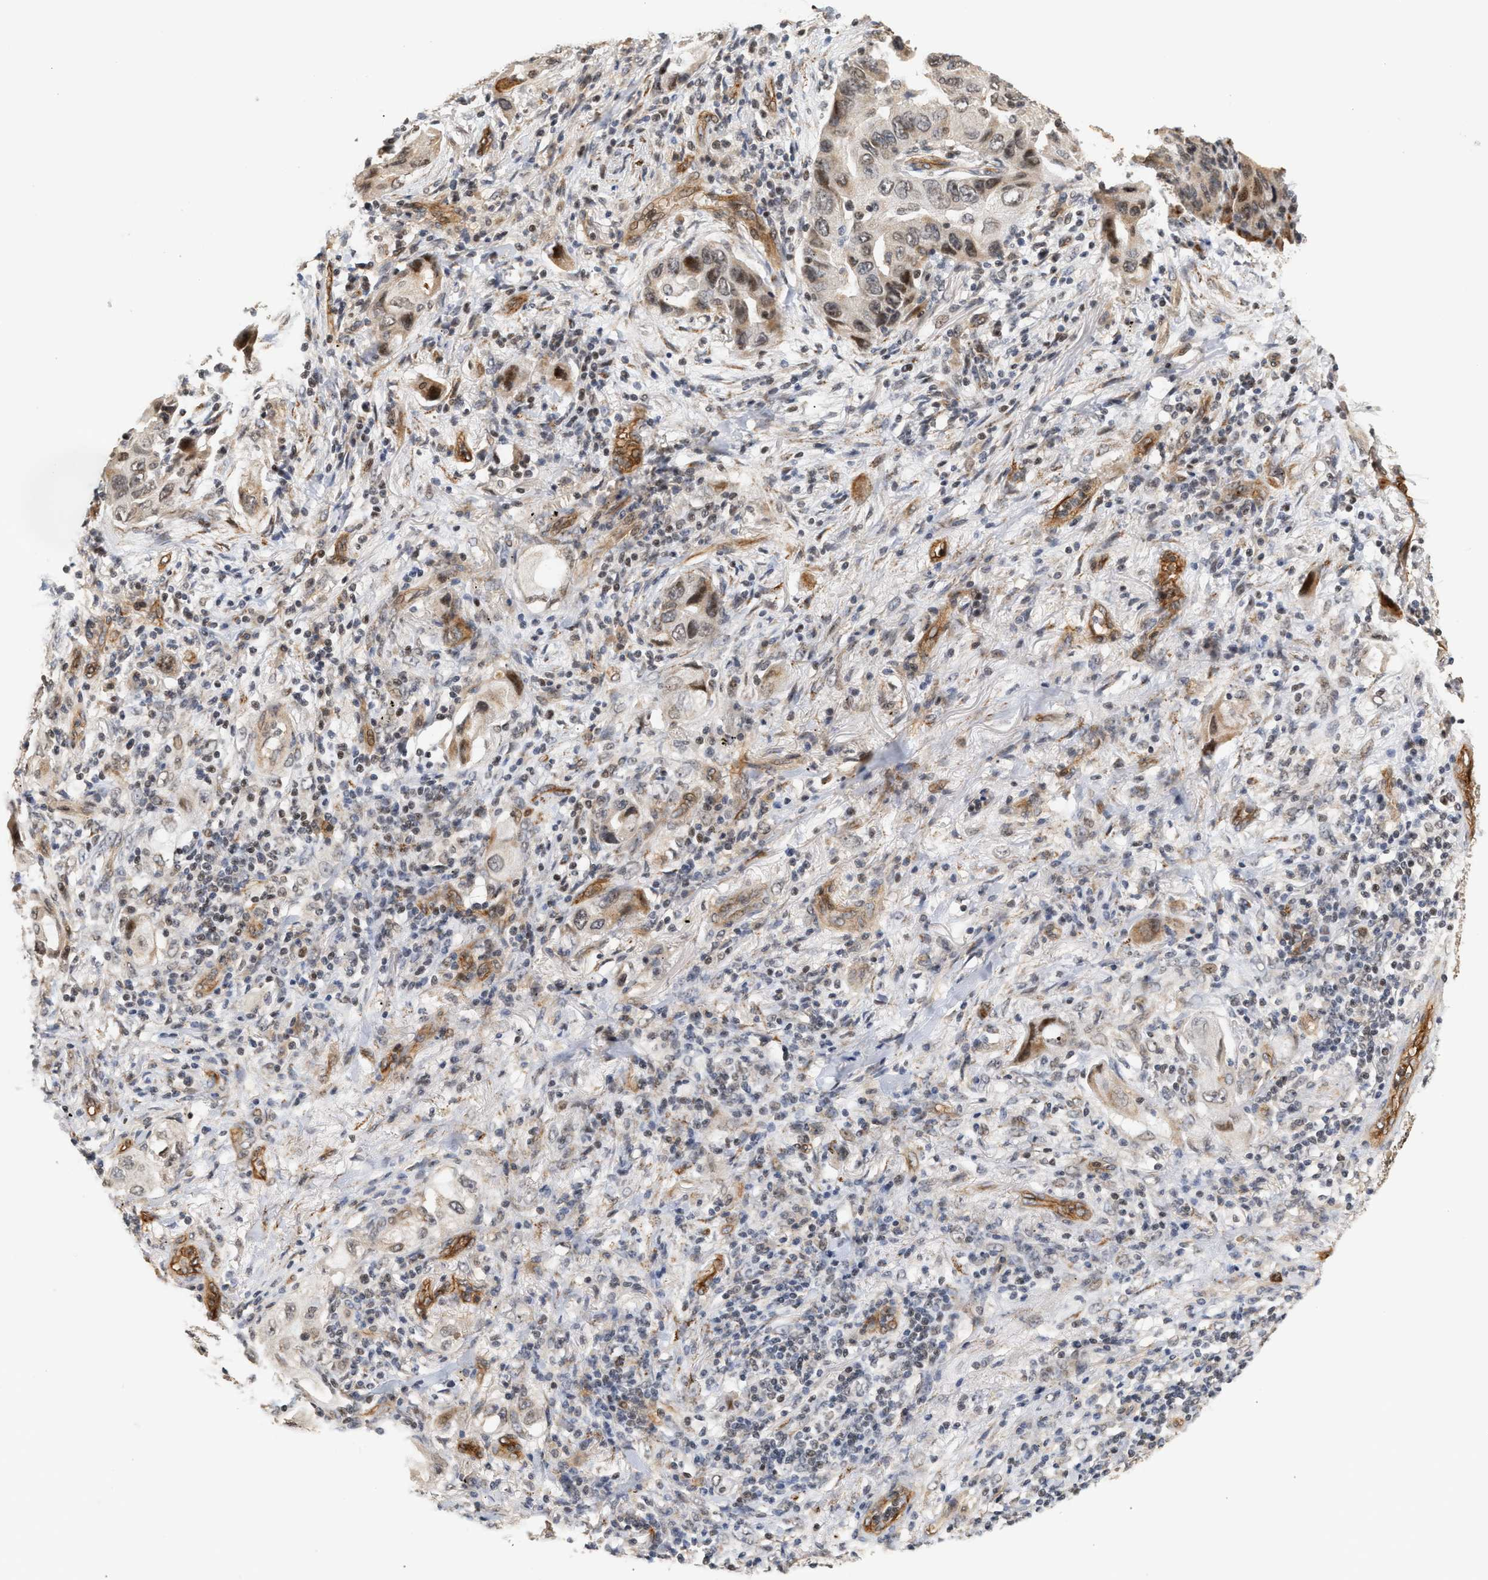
{"staining": {"intensity": "moderate", "quantity": "<25%", "location": "cytoplasmic/membranous,nuclear"}, "tissue": "lung cancer", "cell_type": "Tumor cells", "image_type": "cancer", "snomed": [{"axis": "morphology", "description": "Adenocarcinoma, NOS"}, {"axis": "topography", "description": "Lung"}], "caption": "An immunohistochemistry micrograph of tumor tissue is shown. Protein staining in brown labels moderate cytoplasmic/membranous and nuclear positivity in lung adenocarcinoma within tumor cells.", "gene": "PLXND1", "patient": {"sex": "female", "age": 65}}